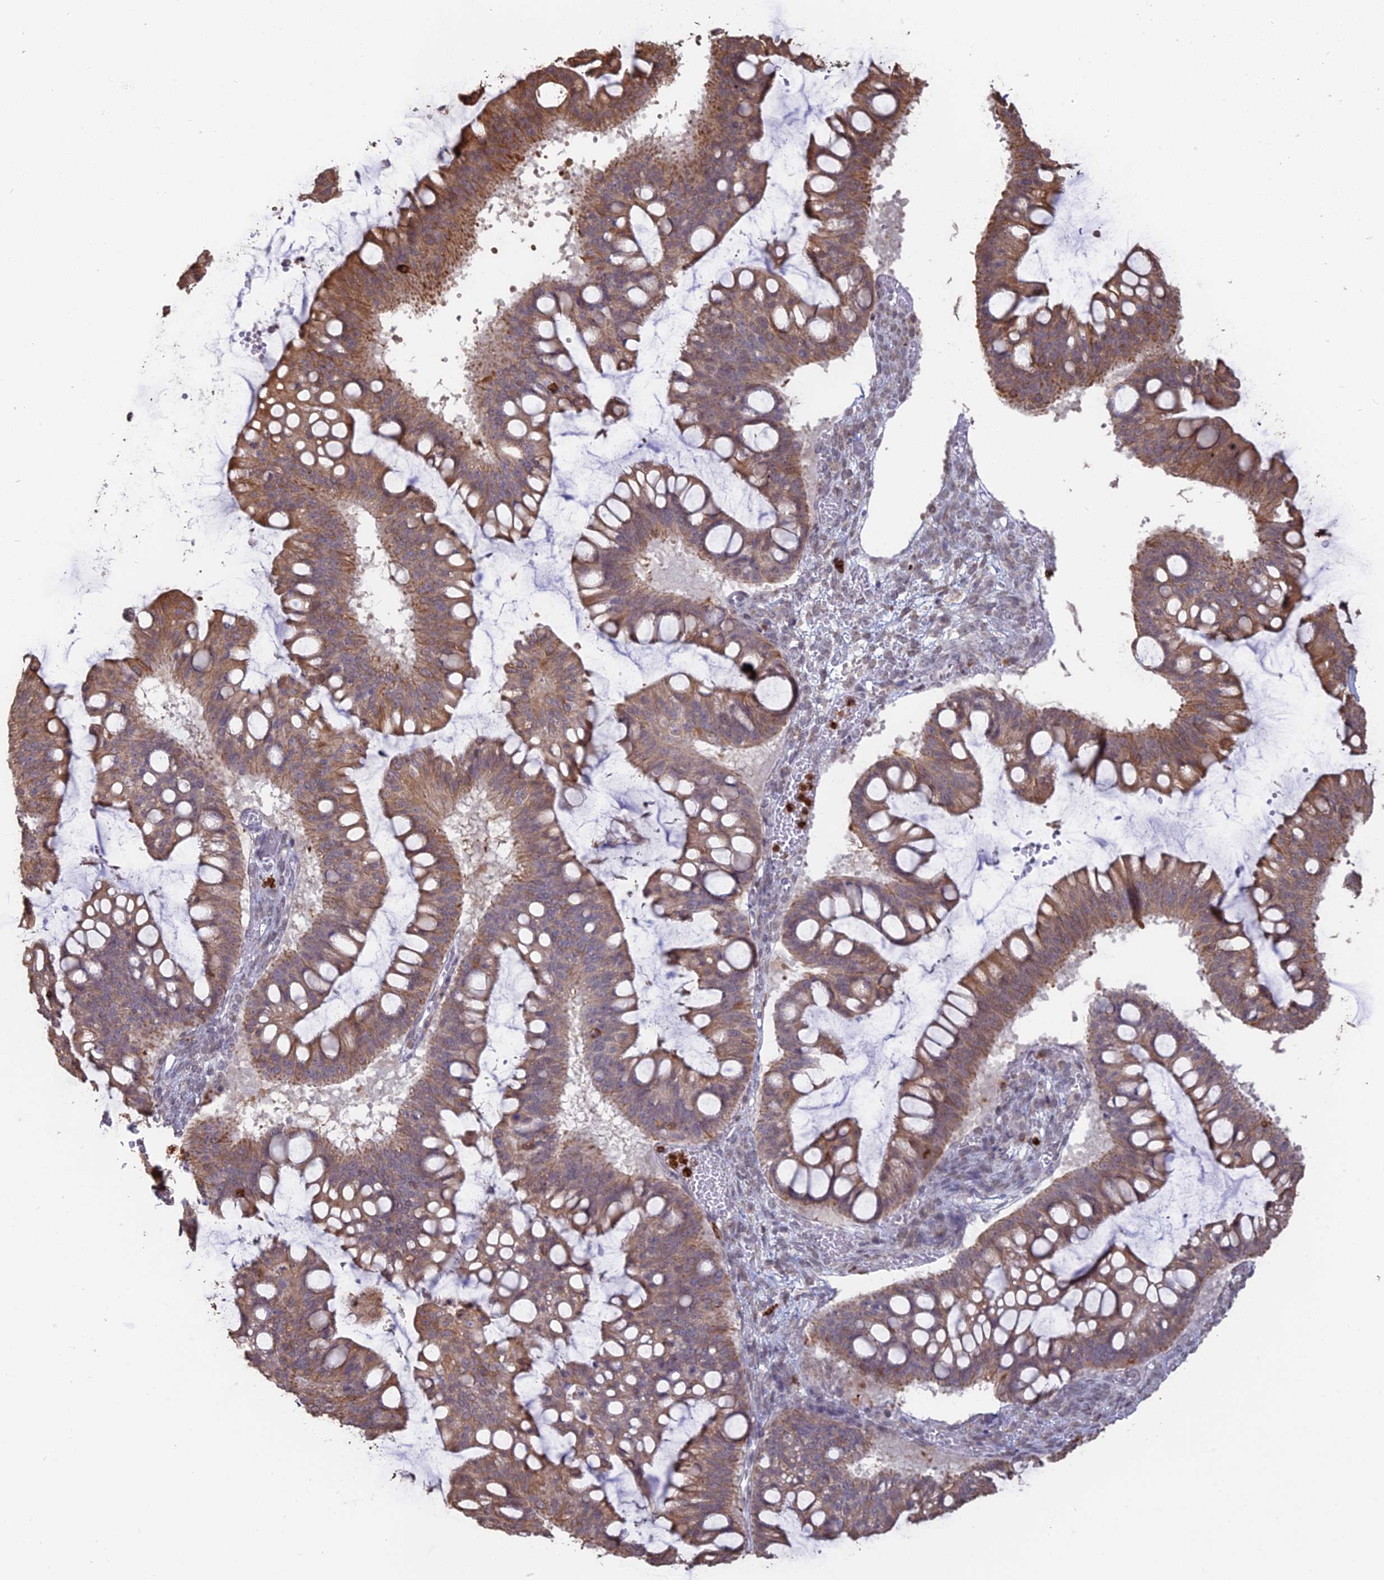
{"staining": {"intensity": "weak", "quantity": "25%-75%", "location": "cytoplasmic/membranous"}, "tissue": "ovarian cancer", "cell_type": "Tumor cells", "image_type": "cancer", "snomed": [{"axis": "morphology", "description": "Cystadenocarcinoma, mucinous, NOS"}, {"axis": "topography", "description": "Ovary"}], "caption": "Immunohistochemical staining of ovarian cancer reveals weak cytoplasmic/membranous protein expression in about 25%-75% of tumor cells.", "gene": "APOBR", "patient": {"sex": "female", "age": 73}}